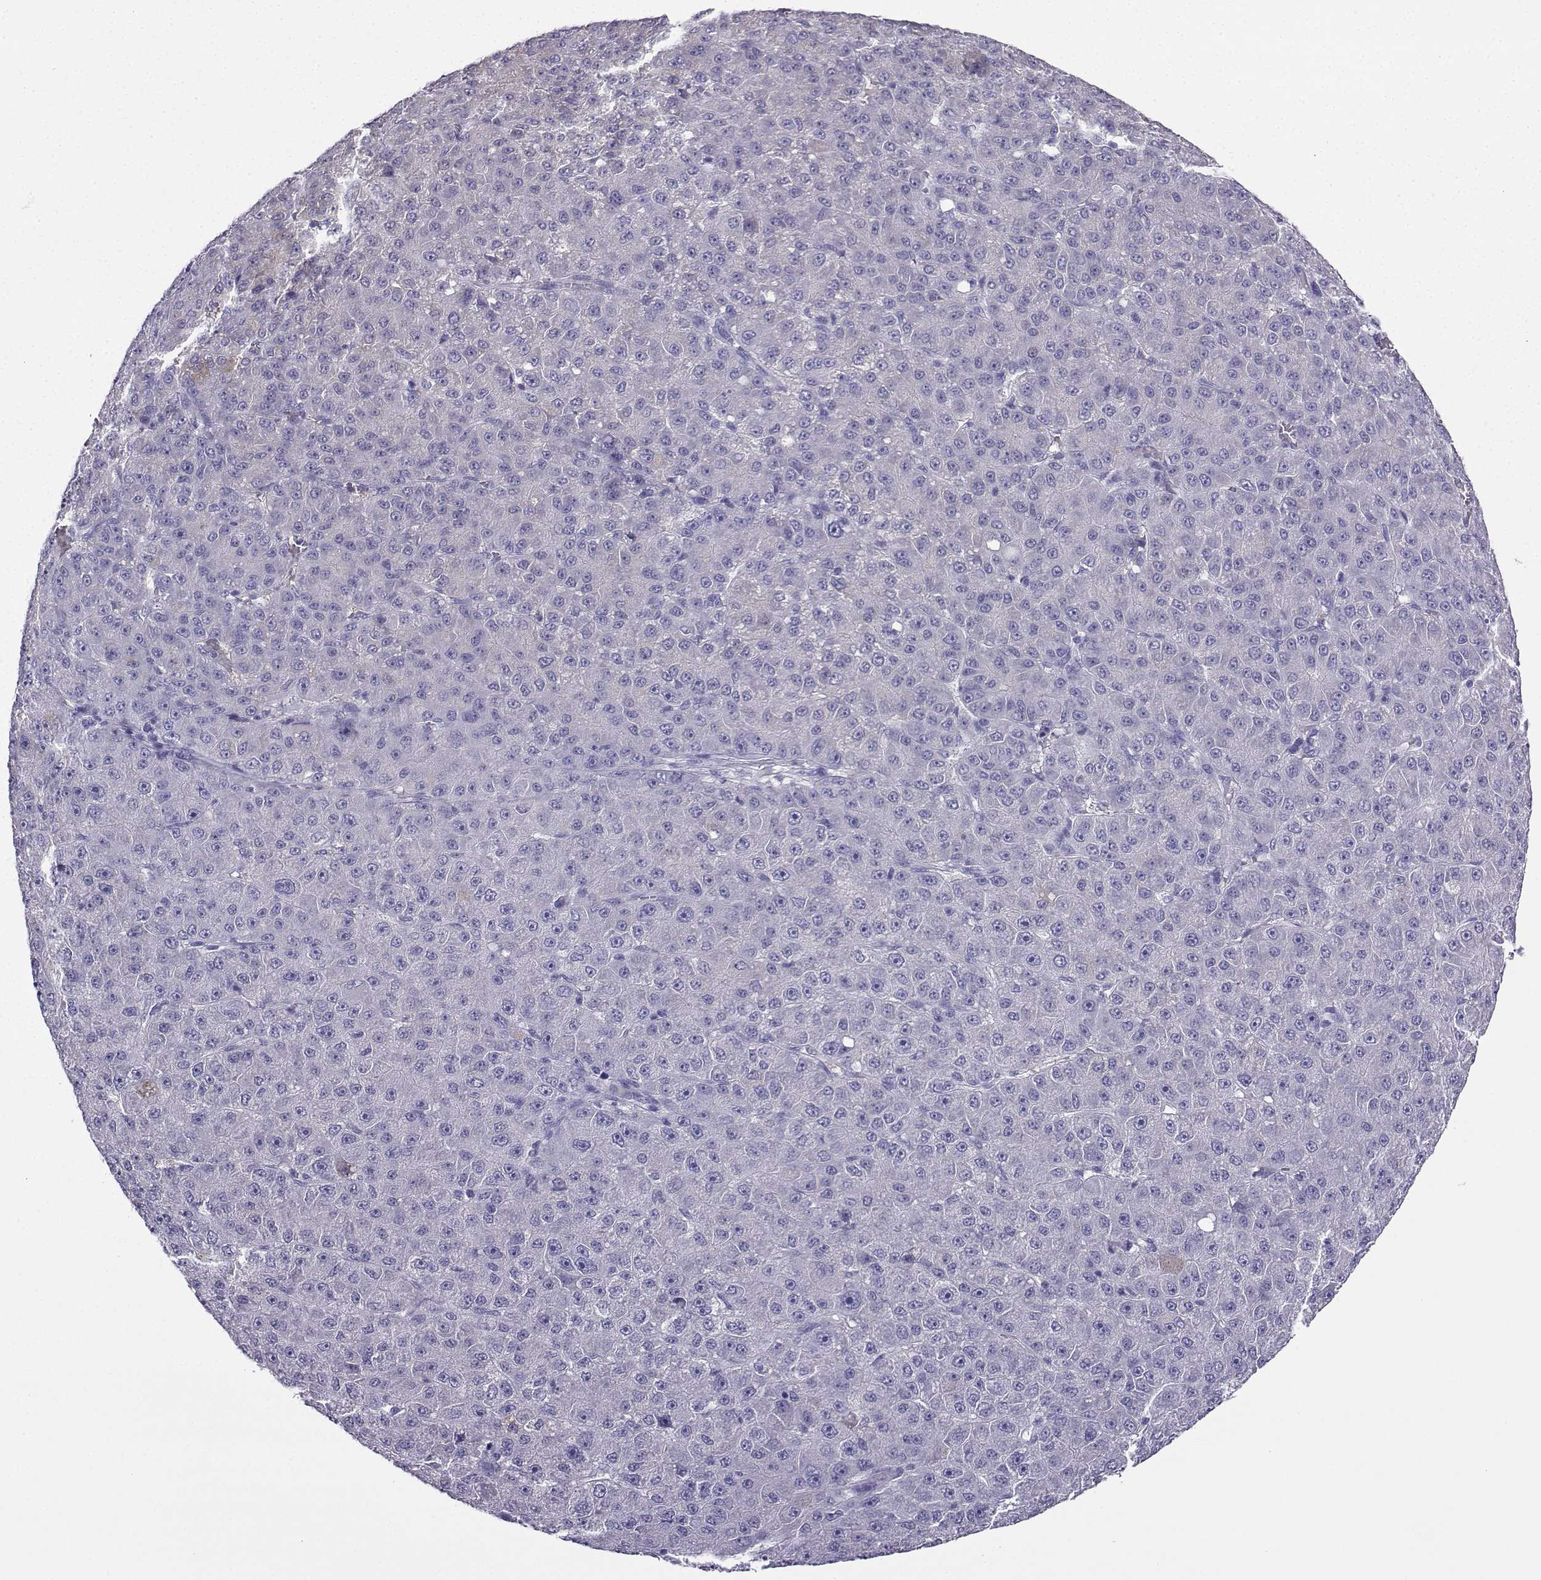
{"staining": {"intensity": "negative", "quantity": "none", "location": "none"}, "tissue": "liver cancer", "cell_type": "Tumor cells", "image_type": "cancer", "snomed": [{"axis": "morphology", "description": "Carcinoma, Hepatocellular, NOS"}, {"axis": "topography", "description": "Liver"}], "caption": "High power microscopy micrograph of an immunohistochemistry image of liver cancer, revealing no significant staining in tumor cells.", "gene": "LINGO1", "patient": {"sex": "male", "age": 67}}